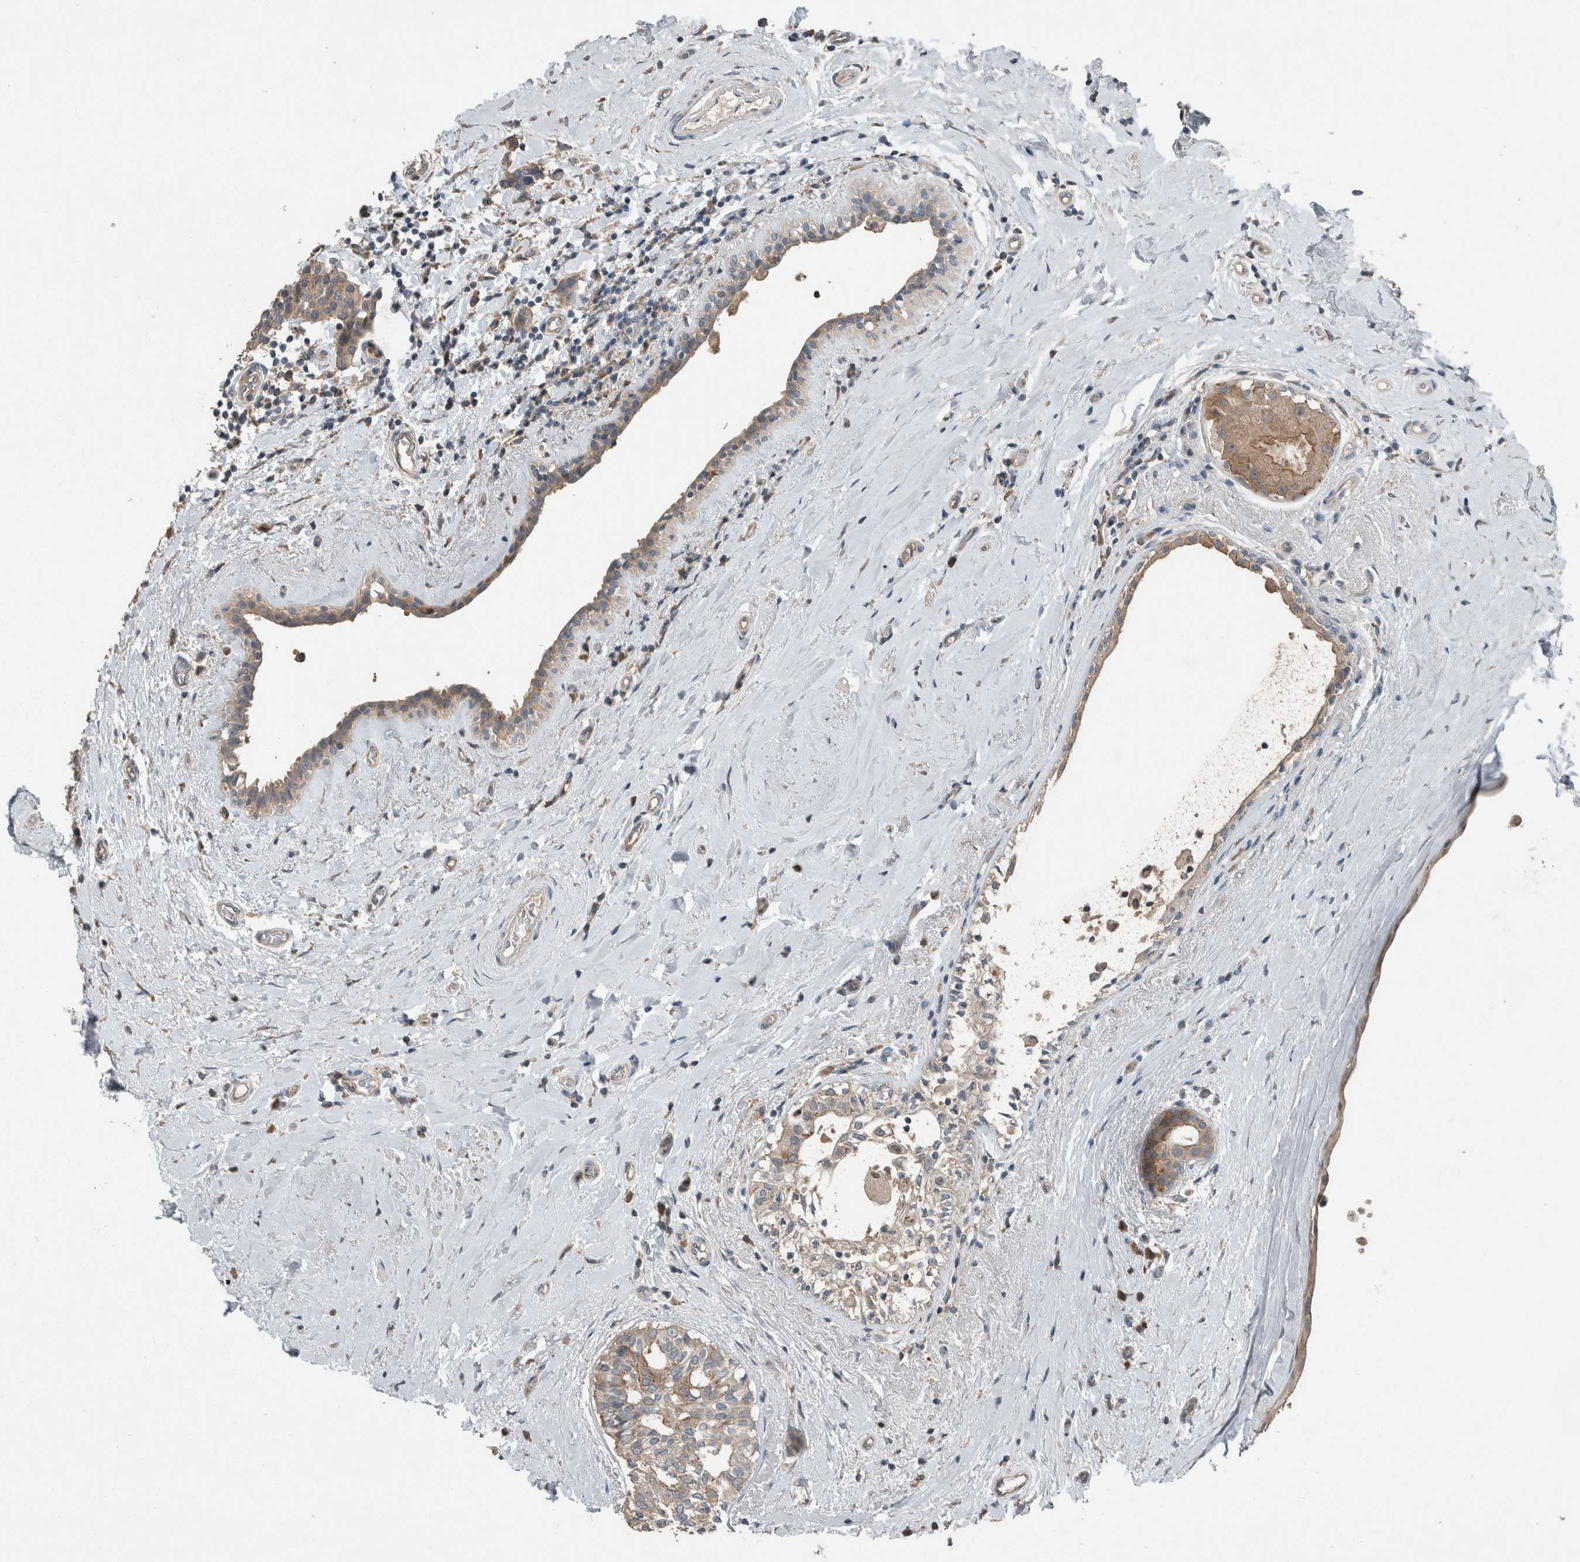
{"staining": {"intensity": "weak", "quantity": ">75%", "location": "cytoplasmic/membranous"}, "tissue": "breast cancer", "cell_type": "Tumor cells", "image_type": "cancer", "snomed": [{"axis": "morphology", "description": "Duct carcinoma"}, {"axis": "topography", "description": "Breast"}], "caption": "High-magnification brightfield microscopy of breast infiltrating ductal carcinoma stained with DAB (3,3'-diaminobenzidine) (brown) and counterstained with hematoxylin (blue). tumor cells exhibit weak cytoplasmic/membranous staining is identified in about>75% of cells. (brown staining indicates protein expression, while blue staining denotes nuclei).", "gene": "KNTC1", "patient": {"sex": "female", "age": 55}}